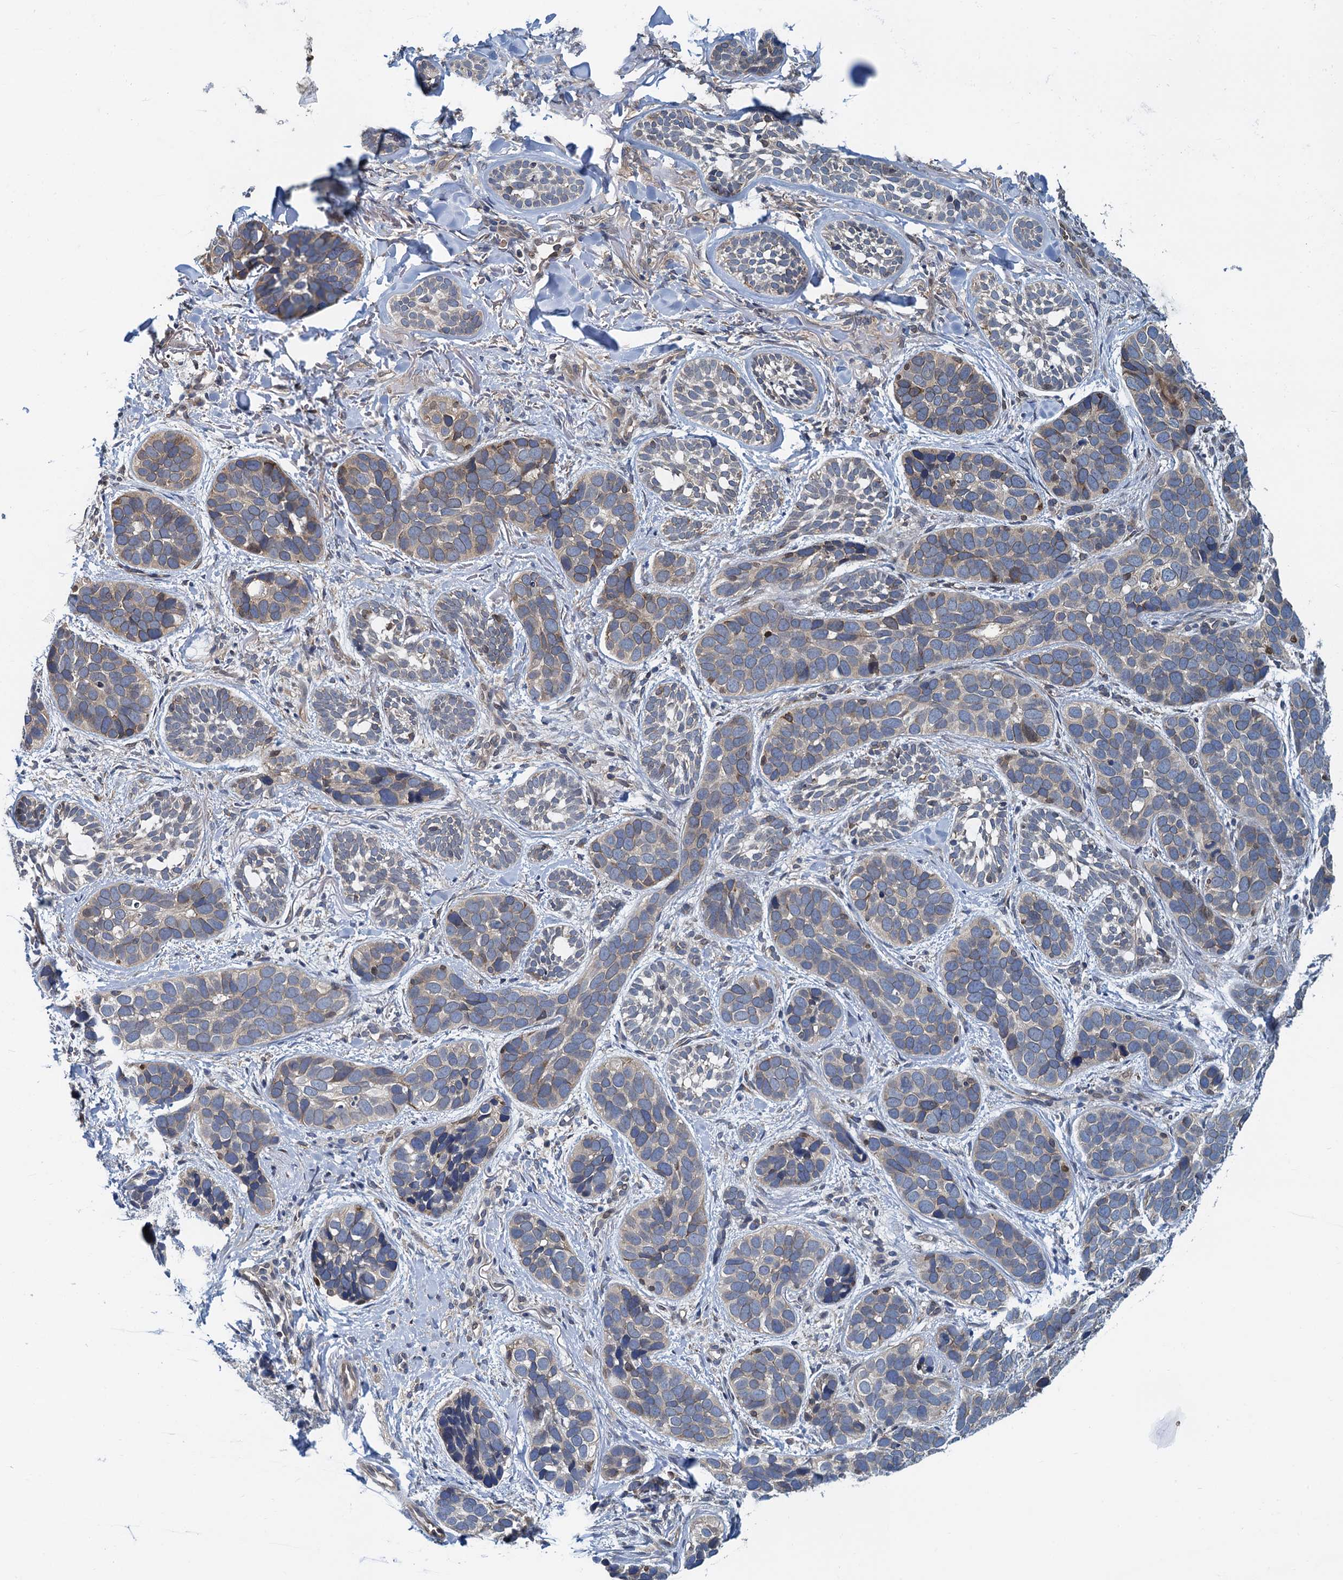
{"staining": {"intensity": "weak", "quantity": "<25%", "location": "cytoplasmic/membranous"}, "tissue": "skin cancer", "cell_type": "Tumor cells", "image_type": "cancer", "snomed": [{"axis": "morphology", "description": "Basal cell carcinoma"}, {"axis": "topography", "description": "Skin"}], "caption": "Immunohistochemistry (IHC) histopathology image of neoplastic tissue: basal cell carcinoma (skin) stained with DAB (3,3'-diaminobenzidine) shows no significant protein positivity in tumor cells.", "gene": "RNF125", "patient": {"sex": "male", "age": 71}}